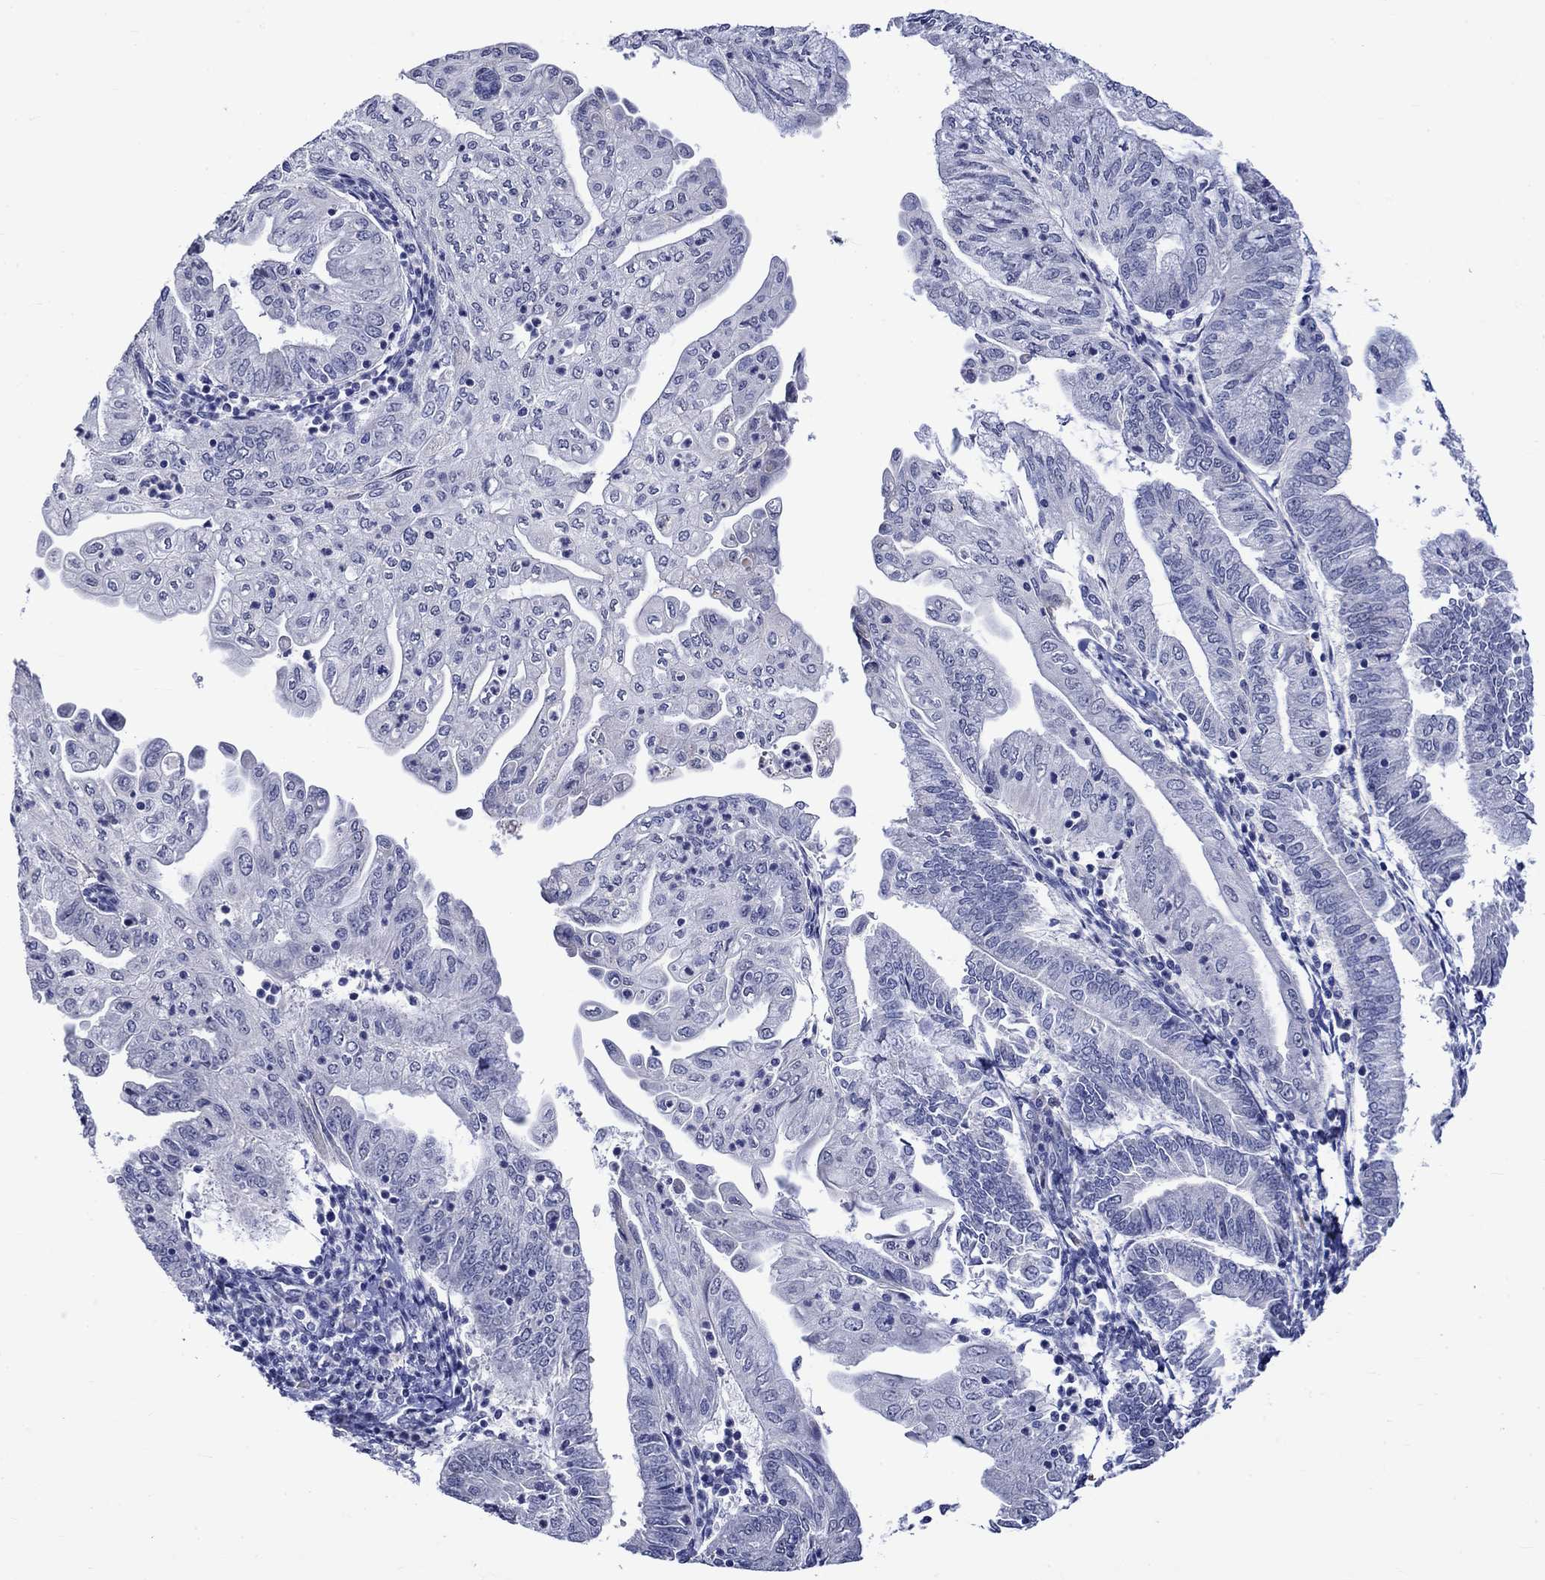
{"staining": {"intensity": "negative", "quantity": "none", "location": "none"}, "tissue": "endometrial cancer", "cell_type": "Tumor cells", "image_type": "cancer", "snomed": [{"axis": "morphology", "description": "Adenocarcinoma, NOS"}, {"axis": "topography", "description": "Endometrium"}], "caption": "High magnification brightfield microscopy of endometrial adenocarcinoma stained with DAB (3,3'-diaminobenzidine) (brown) and counterstained with hematoxylin (blue): tumor cells show no significant positivity.", "gene": "CRYAB", "patient": {"sex": "female", "age": 55}}